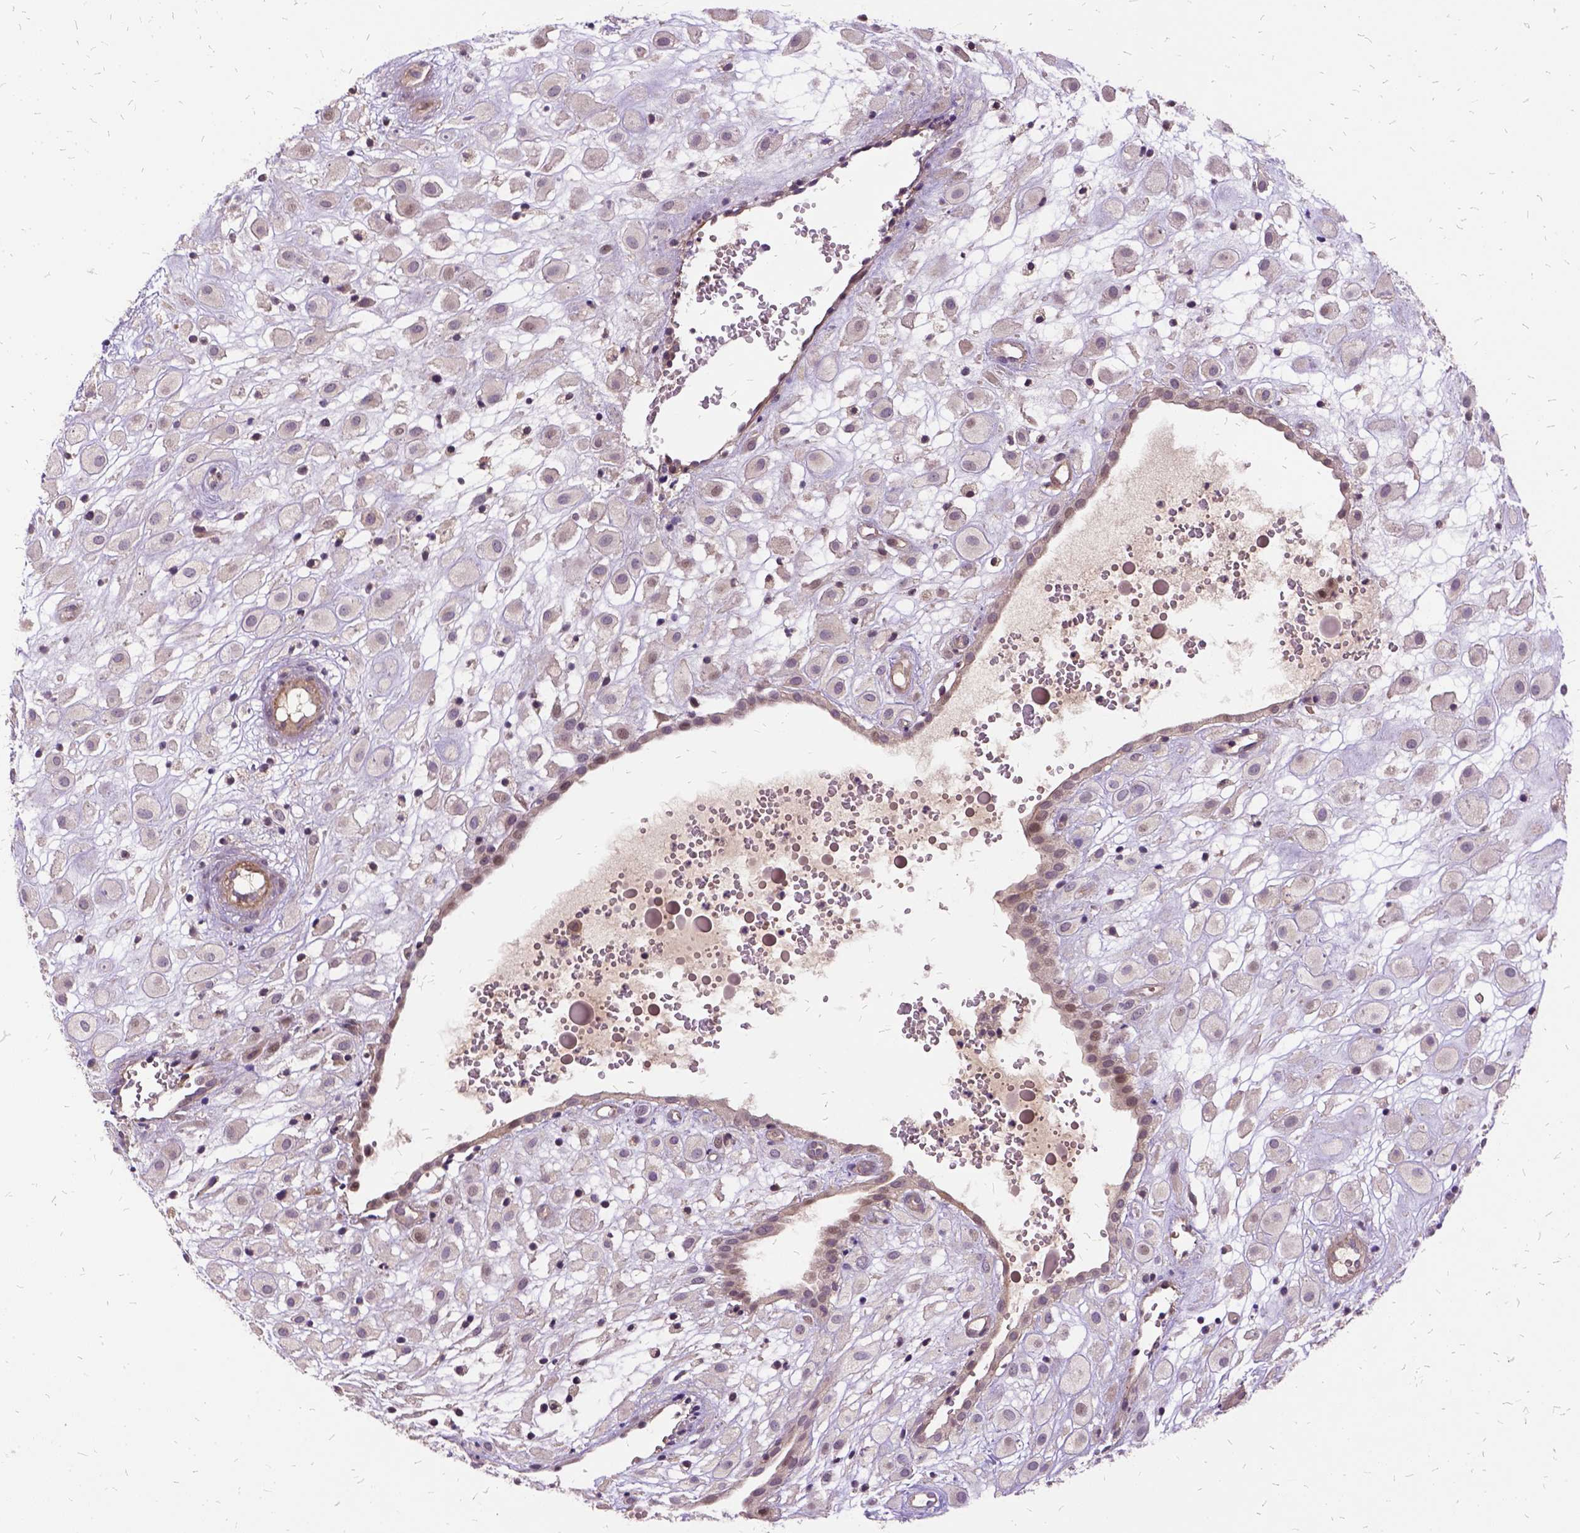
{"staining": {"intensity": "negative", "quantity": "none", "location": "none"}, "tissue": "placenta", "cell_type": "Decidual cells", "image_type": "normal", "snomed": [{"axis": "morphology", "description": "Normal tissue, NOS"}, {"axis": "topography", "description": "Placenta"}], "caption": "Unremarkable placenta was stained to show a protein in brown. There is no significant expression in decidual cells. The staining was performed using DAB (3,3'-diaminobenzidine) to visualize the protein expression in brown, while the nuclei were stained in blue with hematoxylin (Magnification: 20x).", "gene": "ILRUN", "patient": {"sex": "female", "age": 24}}